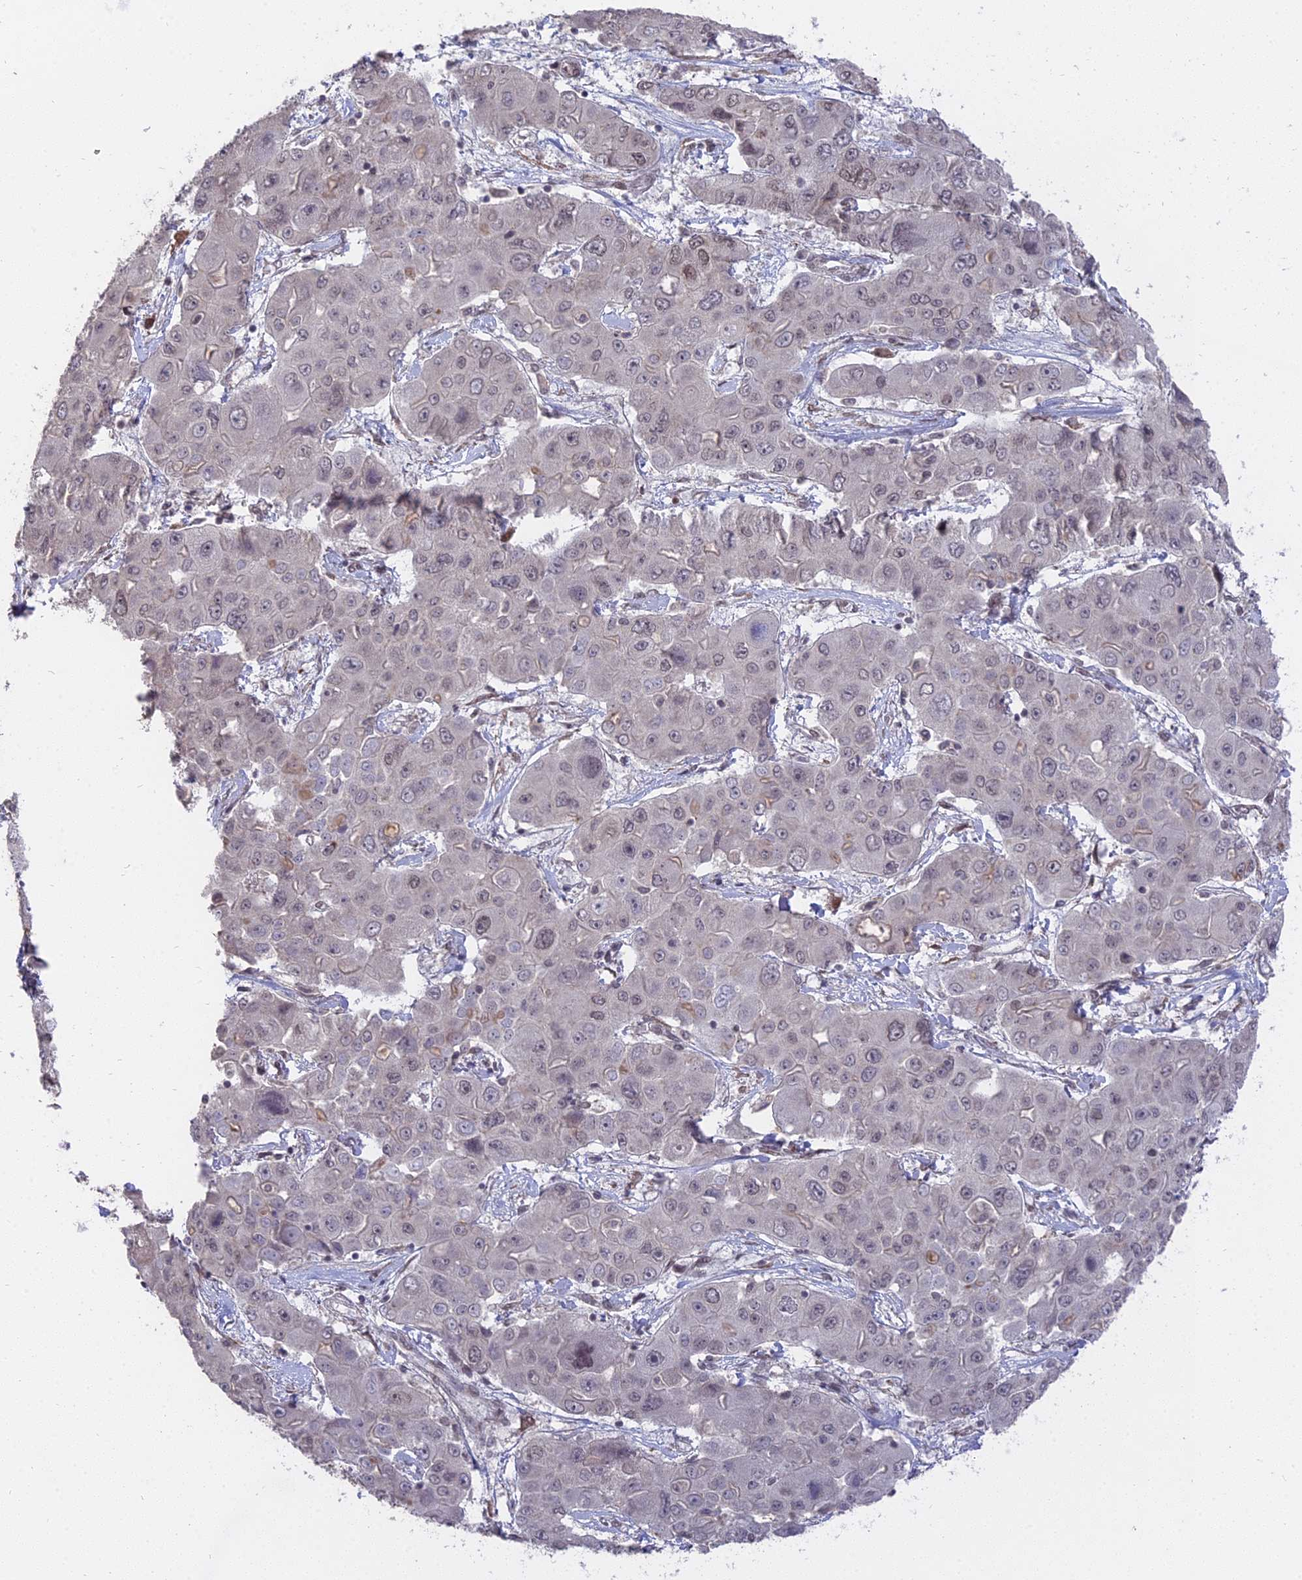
{"staining": {"intensity": "weak", "quantity": "<25%", "location": "nuclear"}, "tissue": "liver cancer", "cell_type": "Tumor cells", "image_type": "cancer", "snomed": [{"axis": "morphology", "description": "Cholangiocarcinoma"}, {"axis": "topography", "description": "Liver"}], "caption": "The photomicrograph exhibits no significant staining in tumor cells of liver cancer.", "gene": "NR1H3", "patient": {"sex": "male", "age": 67}}